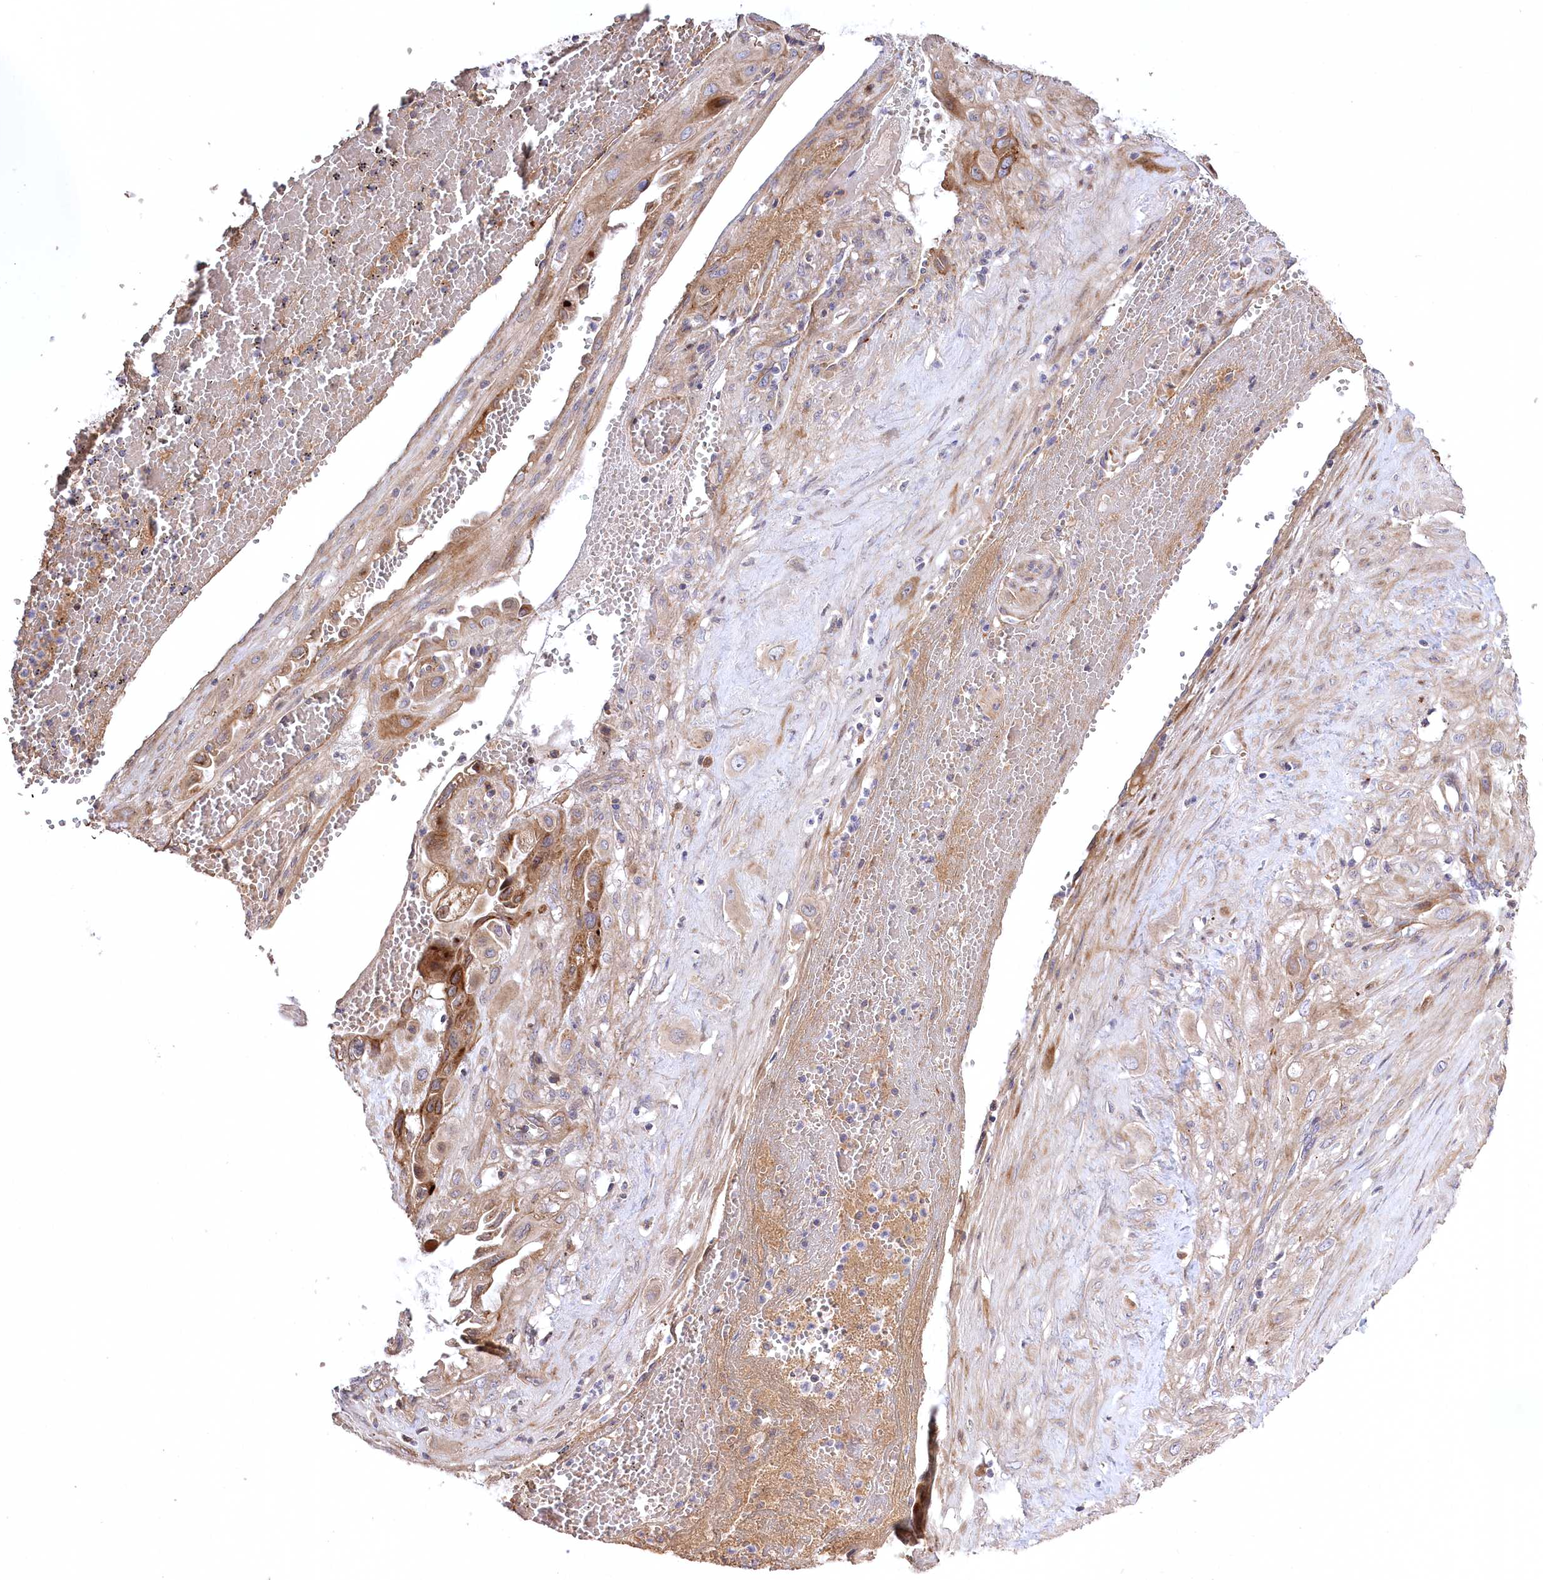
{"staining": {"intensity": "strong", "quantity": "<25%", "location": "cytoplasmic/membranous"}, "tissue": "cervical cancer", "cell_type": "Tumor cells", "image_type": "cancer", "snomed": [{"axis": "morphology", "description": "Squamous cell carcinoma, NOS"}, {"axis": "topography", "description": "Cervix"}], "caption": "The photomicrograph exhibits staining of squamous cell carcinoma (cervical), revealing strong cytoplasmic/membranous protein staining (brown color) within tumor cells. (Stains: DAB in brown, nuclei in blue, Microscopy: brightfield microscopy at high magnification).", "gene": "TRUB1", "patient": {"sex": "female", "age": 34}}